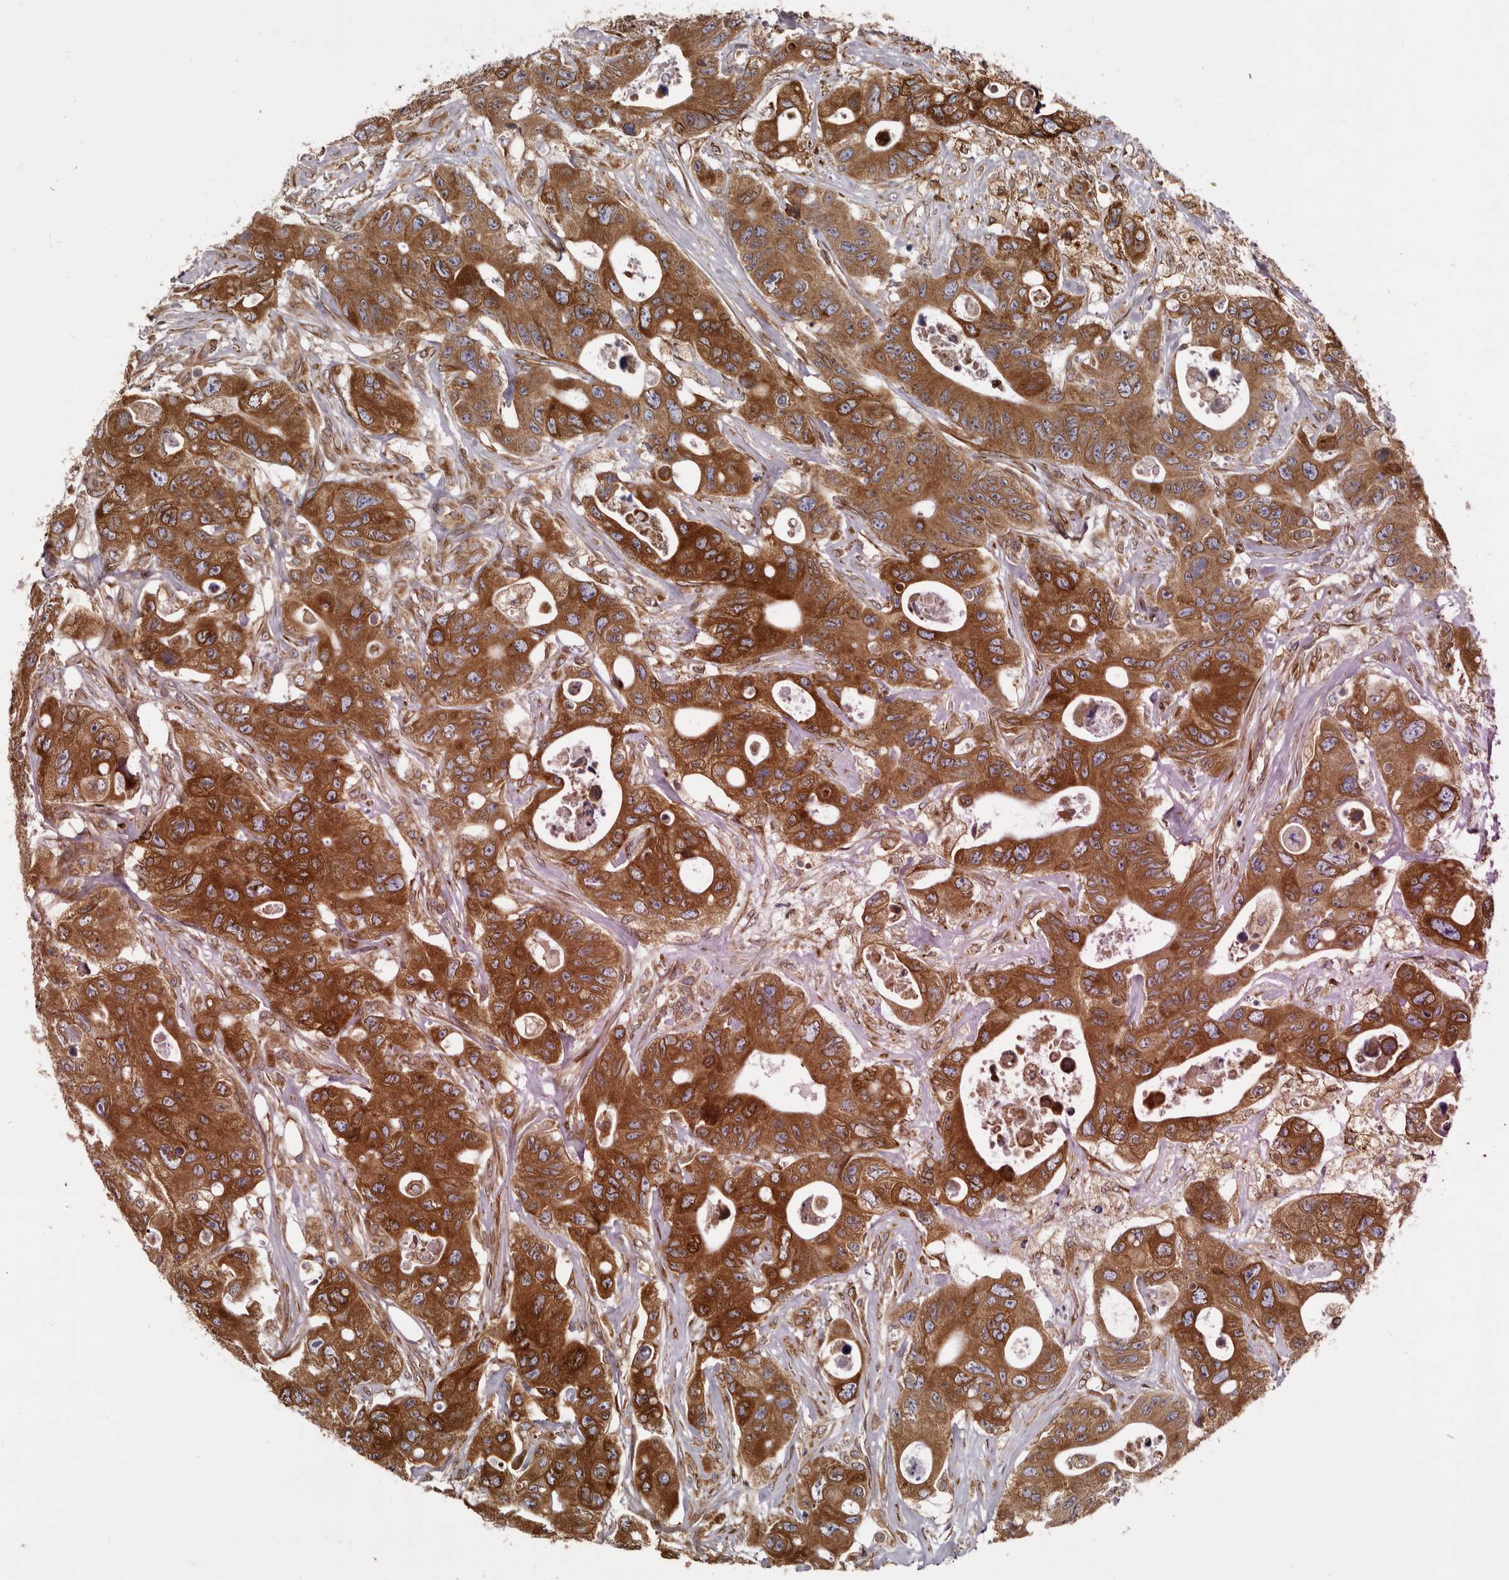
{"staining": {"intensity": "strong", "quantity": ">75%", "location": "cytoplasmic/membranous"}, "tissue": "colorectal cancer", "cell_type": "Tumor cells", "image_type": "cancer", "snomed": [{"axis": "morphology", "description": "Adenocarcinoma, NOS"}, {"axis": "topography", "description": "Colon"}], "caption": "This image shows colorectal cancer stained with immunohistochemistry to label a protein in brown. The cytoplasmic/membranous of tumor cells show strong positivity for the protein. Nuclei are counter-stained blue.", "gene": "C4orf3", "patient": {"sex": "female", "age": 46}}